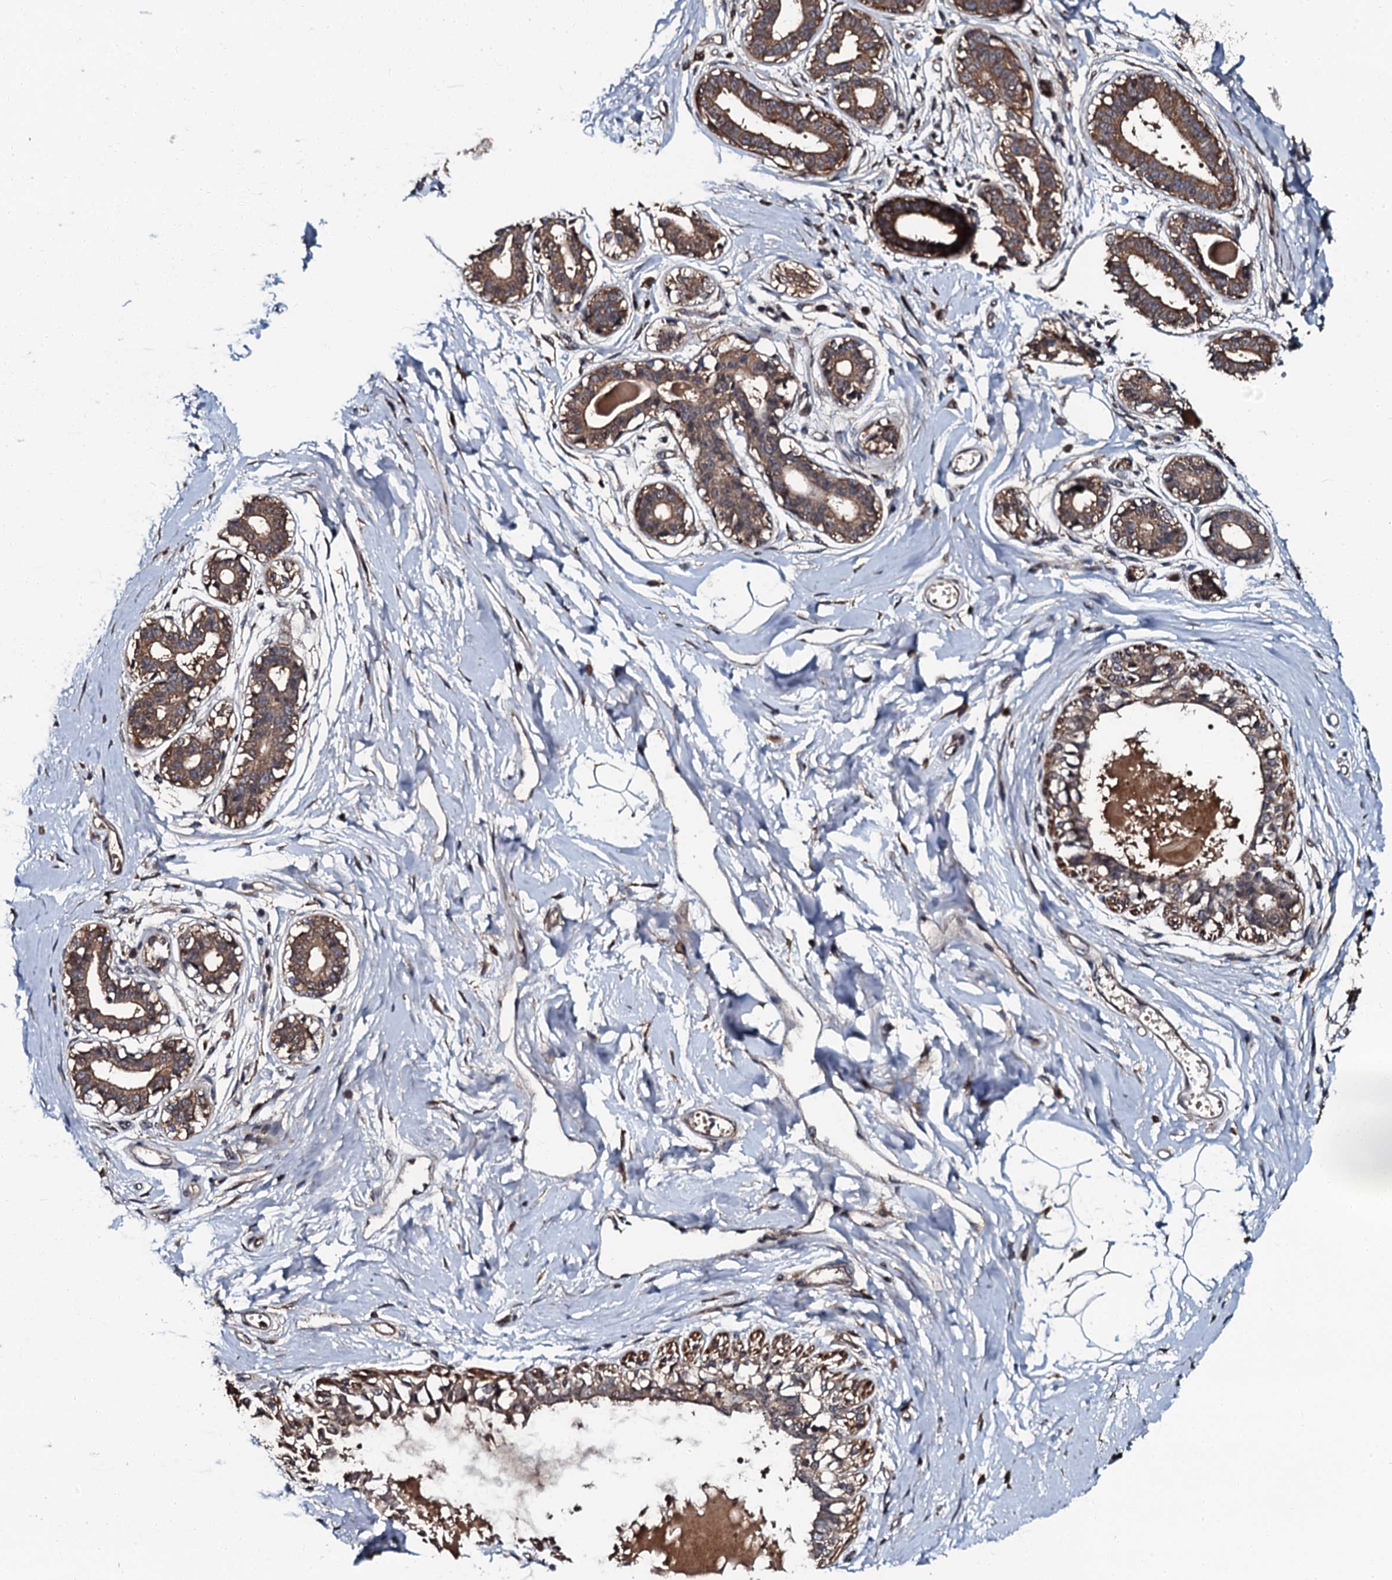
{"staining": {"intensity": "moderate", "quantity": "25%-75%", "location": "cytoplasmic/membranous"}, "tissue": "breast", "cell_type": "Adipocytes", "image_type": "normal", "snomed": [{"axis": "morphology", "description": "Normal tissue, NOS"}, {"axis": "topography", "description": "Breast"}], "caption": "Human breast stained for a protein (brown) exhibits moderate cytoplasmic/membranous positive staining in about 25%-75% of adipocytes.", "gene": "N4BP1", "patient": {"sex": "female", "age": 45}}